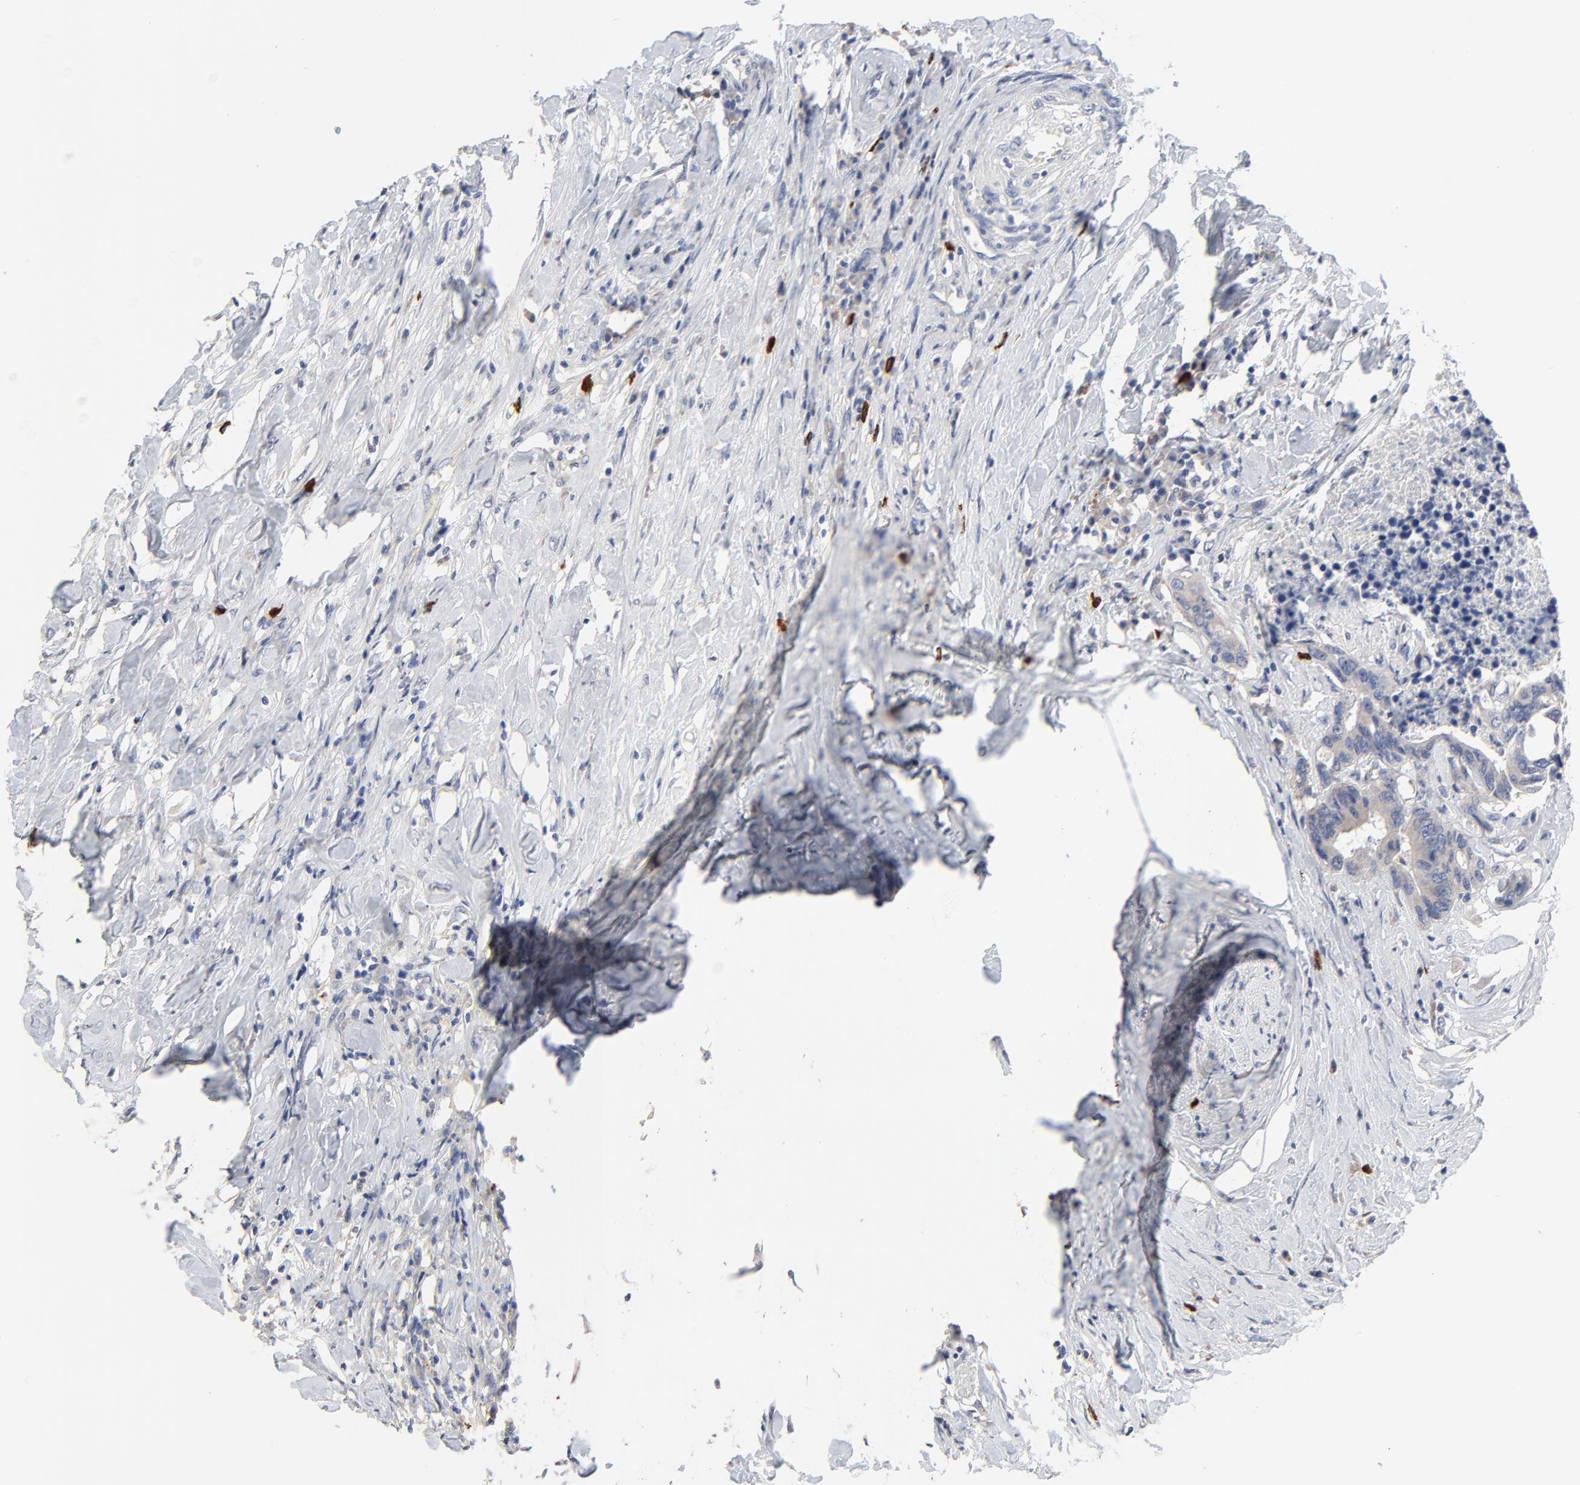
{"staining": {"intensity": "weak", "quantity": ">75%", "location": "cytoplasmic/membranous"}, "tissue": "colorectal cancer", "cell_type": "Tumor cells", "image_type": "cancer", "snomed": [{"axis": "morphology", "description": "Adenocarcinoma, NOS"}, {"axis": "topography", "description": "Rectum"}], "caption": "Immunohistochemistry staining of adenocarcinoma (colorectal), which shows low levels of weak cytoplasmic/membranous positivity in approximately >75% of tumor cells indicating weak cytoplasmic/membranous protein expression. The staining was performed using DAB (brown) for protein detection and nuclei were counterstained in hematoxylin (blue).", "gene": "FBXL5", "patient": {"sex": "male", "age": 55}}